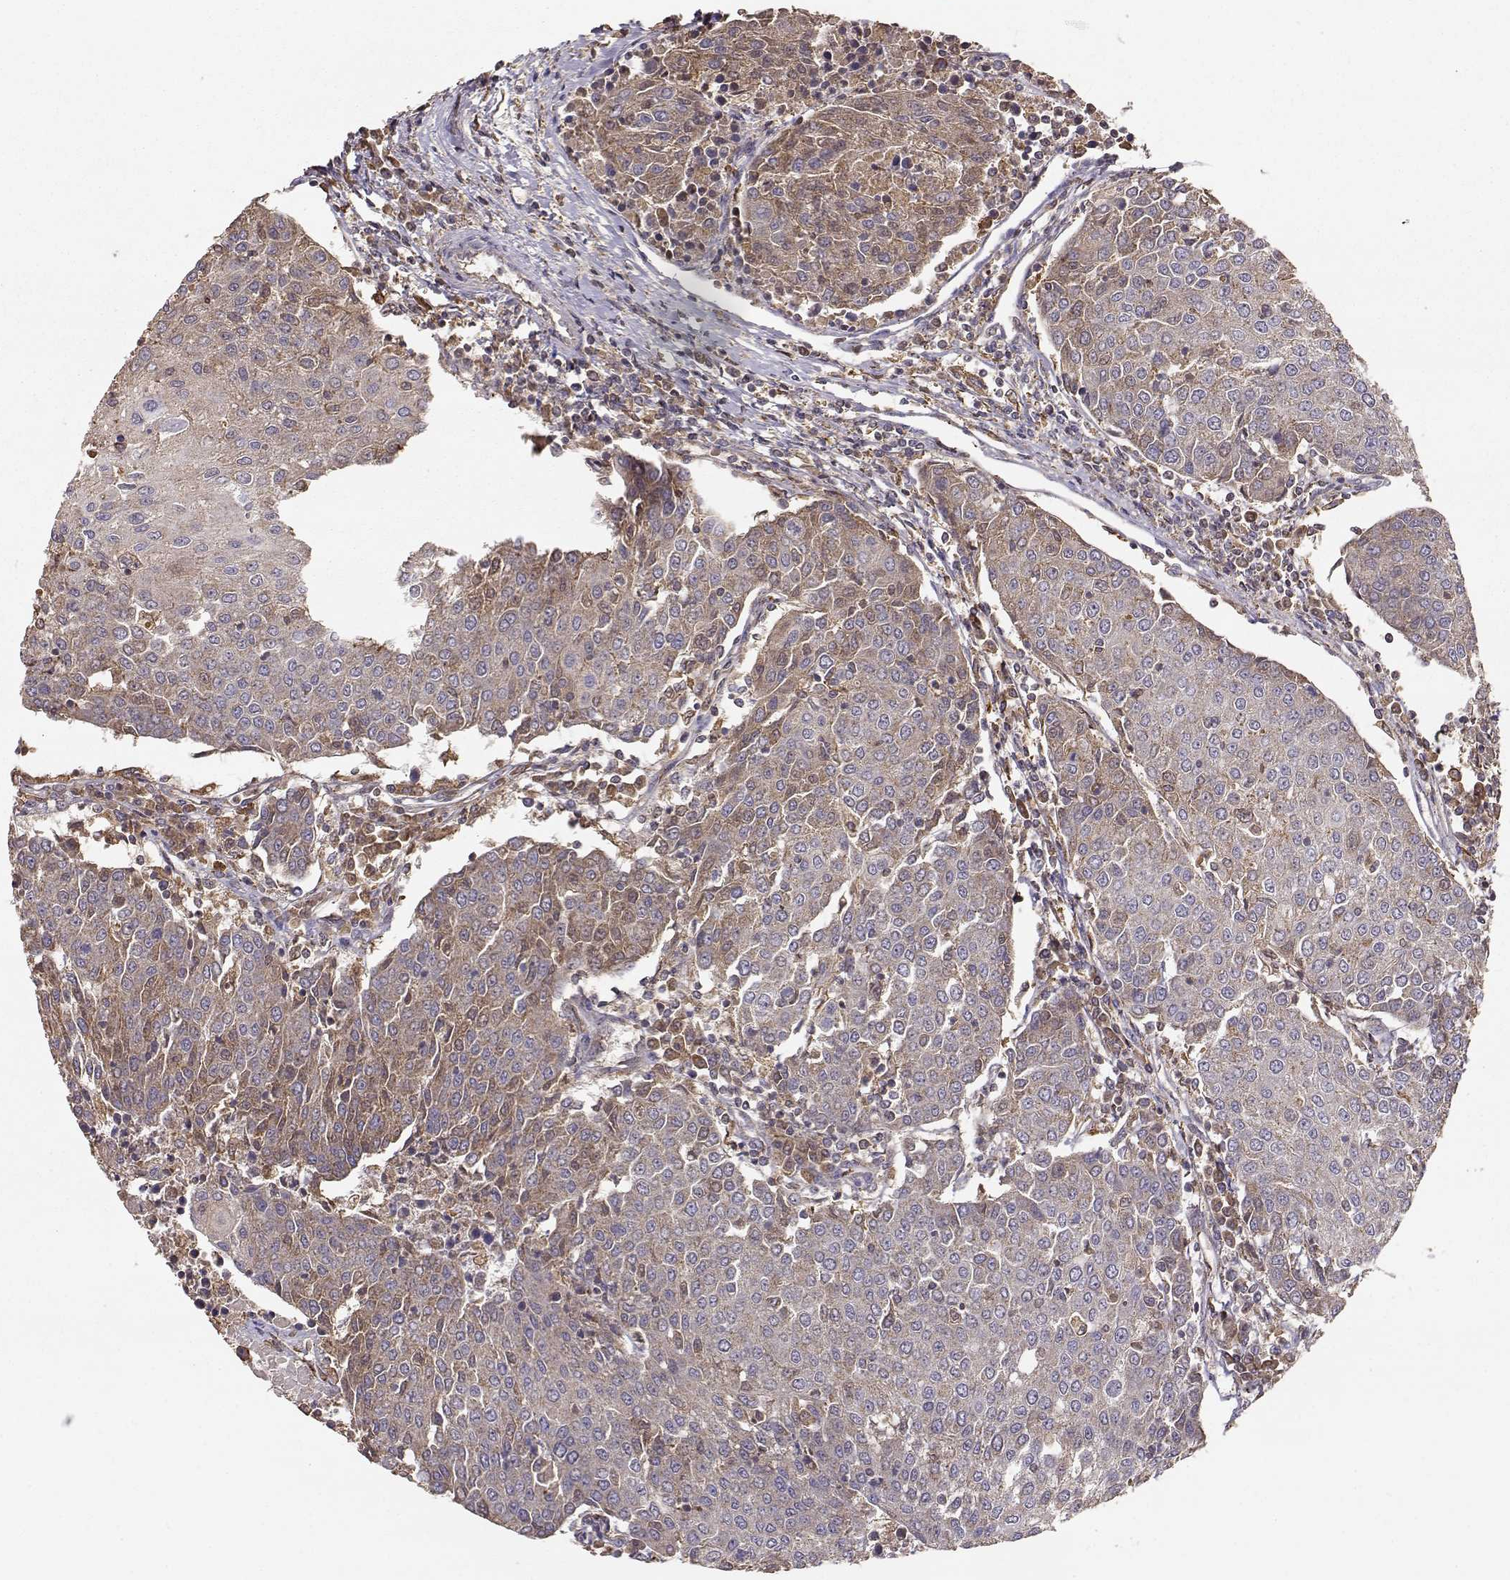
{"staining": {"intensity": "weak", "quantity": "25%-75%", "location": "cytoplasmic/membranous"}, "tissue": "urothelial cancer", "cell_type": "Tumor cells", "image_type": "cancer", "snomed": [{"axis": "morphology", "description": "Urothelial carcinoma, High grade"}, {"axis": "topography", "description": "Urinary bladder"}], "caption": "This is a micrograph of immunohistochemistry (IHC) staining of high-grade urothelial carcinoma, which shows weak staining in the cytoplasmic/membranous of tumor cells.", "gene": "TARS3", "patient": {"sex": "female", "age": 85}}